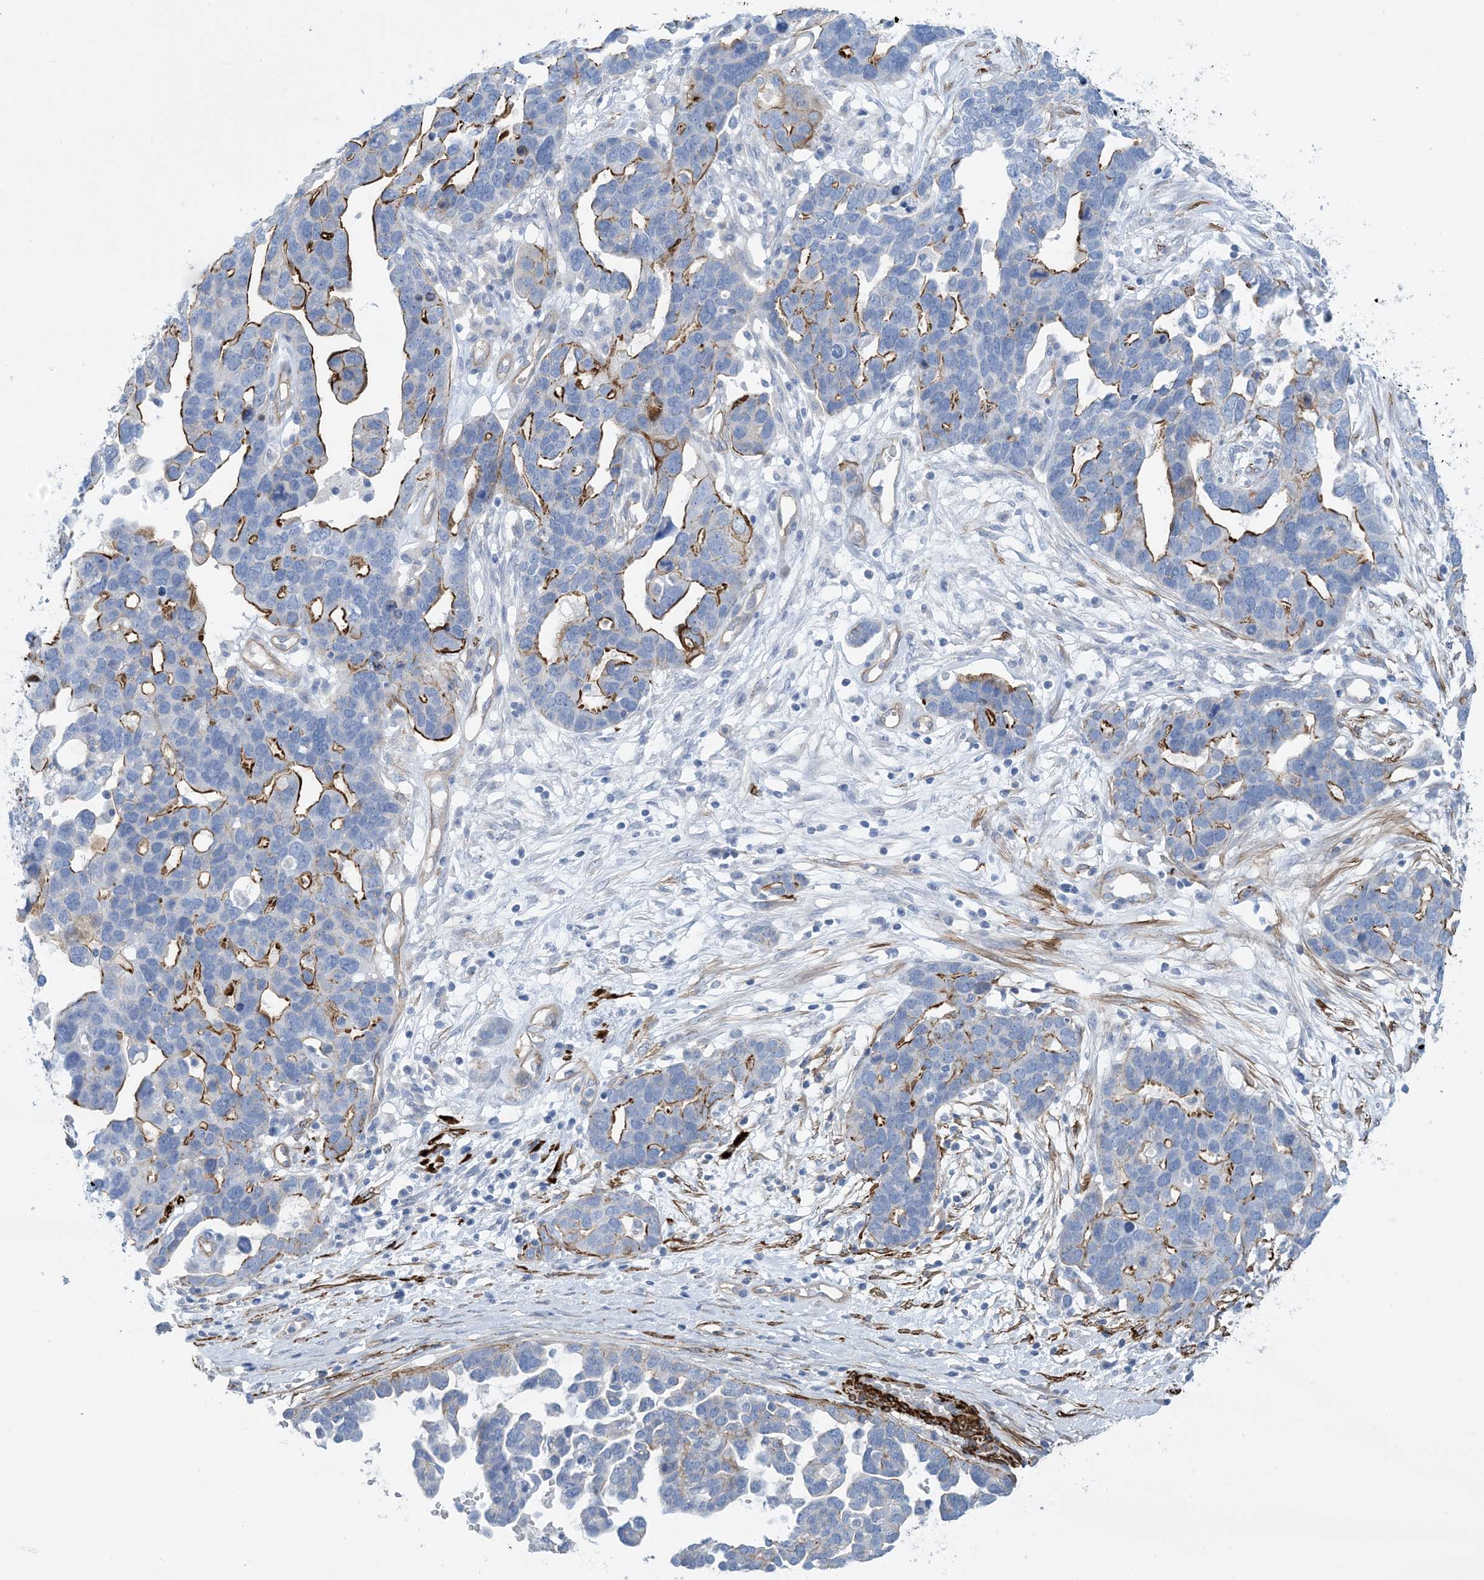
{"staining": {"intensity": "moderate", "quantity": "25%-75%", "location": "cytoplasmic/membranous"}, "tissue": "ovarian cancer", "cell_type": "Tumor cells", "image_type": "cancer", "snomed": [{"axis": "morphology", "description": "Cystadenocarcinoma, serous, NOS"}, {"axis": "topography", "description": "Ovary"}], "caption": "Immunohistochemistry micrograph of neoplastic tissue: human ovarian cancer (serous cystadenocarcinoma) stained using immunohistochemistry exhibits medium levels of moderate protein expression localized specifically in the cytoplasmic/membranous of tumor cells, appearing as a cytoplasmic/membranous brown color.", "gene": "SHANK1", "patient": {"sex": "female", "age": 54}}